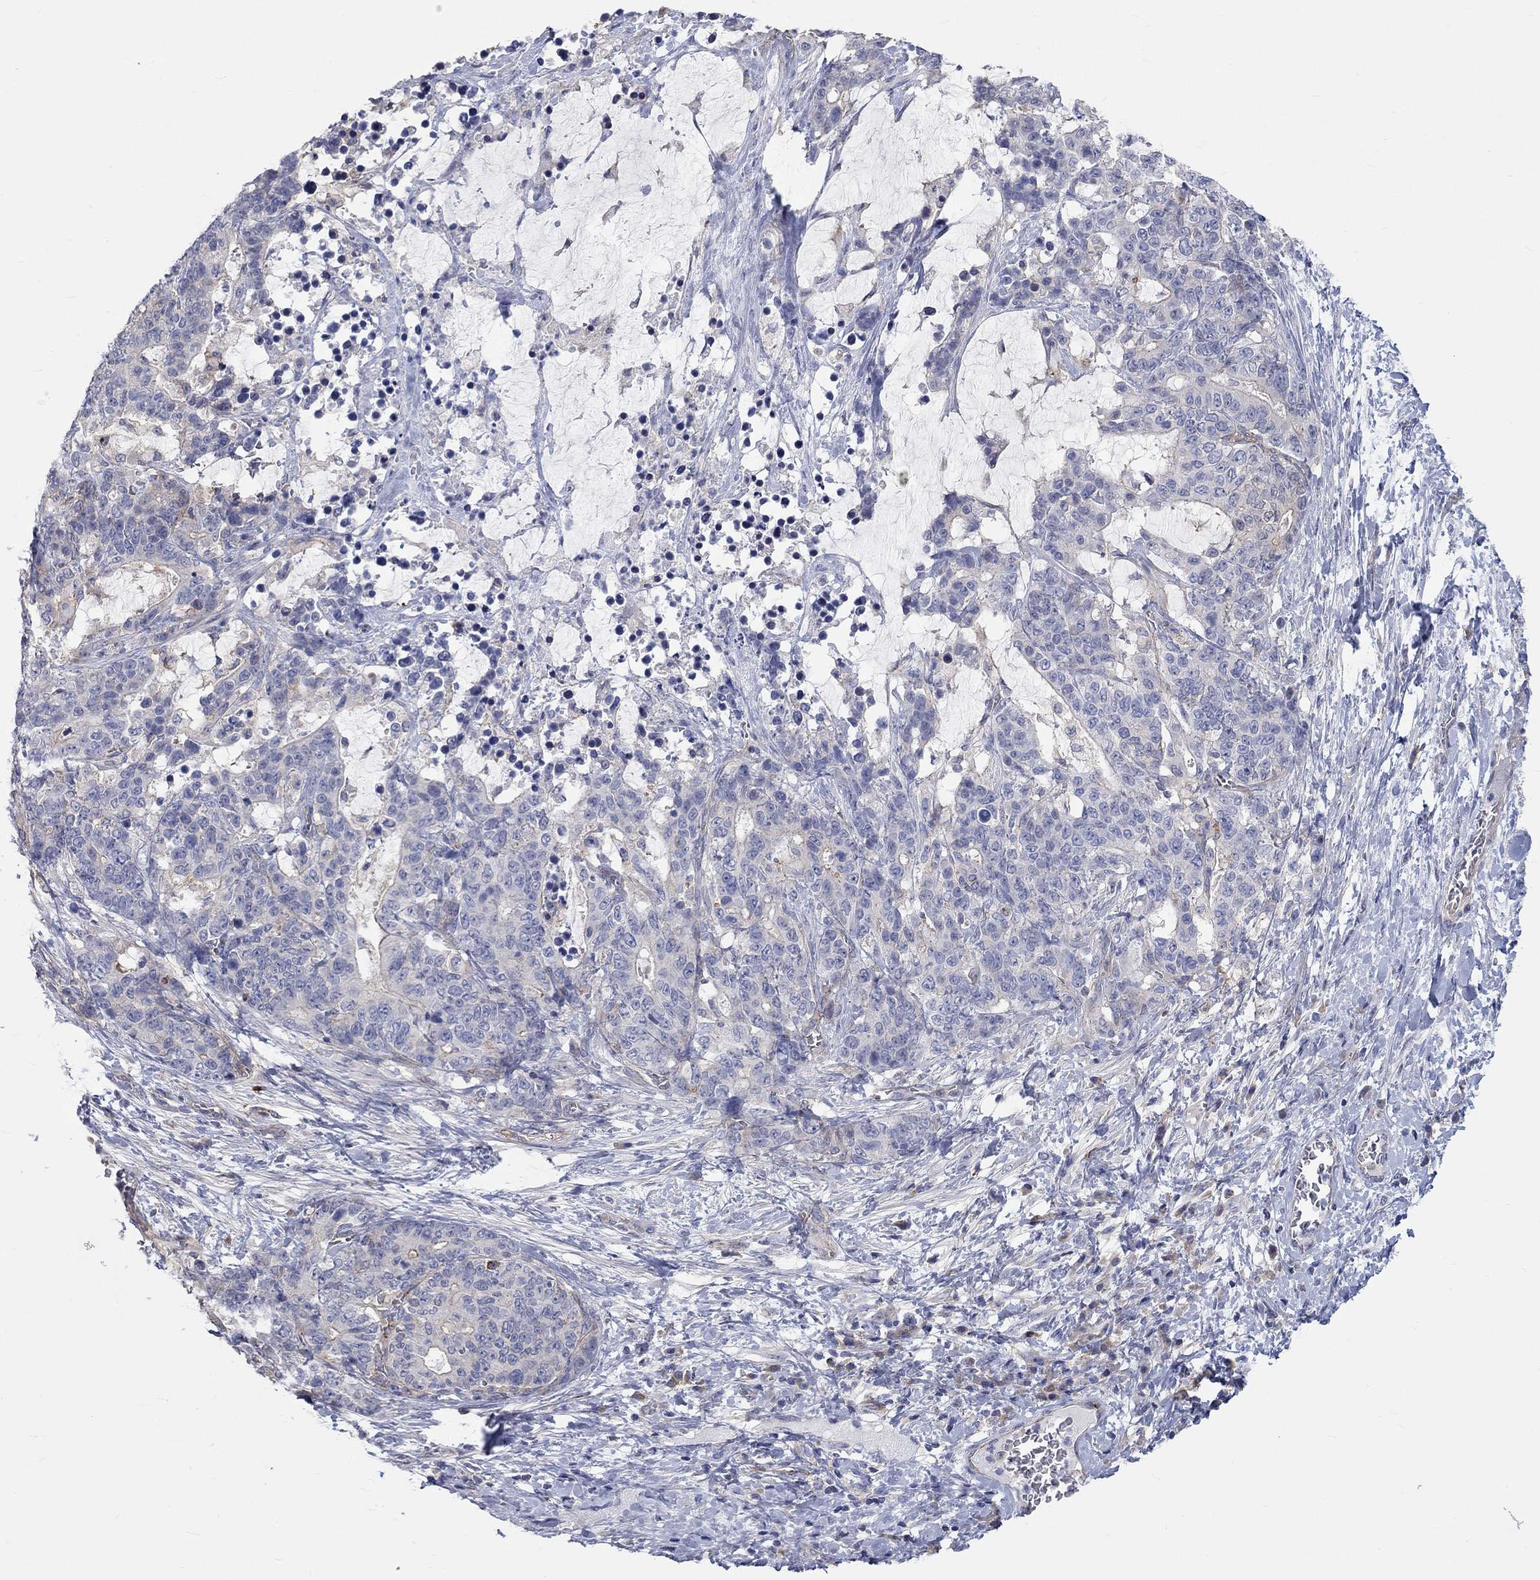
{"staining": {"intensity": "weak", "quantity": "<25%", "location": "cytoplasmic/membranous"}, "tissue": "stomach cancer", "cell_type": "Tumor cells", "image_type": "cancer", "snomed": [{"axis": "morphology", "description": "Normal tissue, NOS"}, {"axis": "morphology", "description": "Adenocarcinoma, NOS"}, {"axis": "topography", "description": "Stomach"}], "caption": "The image displays no staining of tumor cells in adenocarcinoma (stomach).", "gene": "PCDHGA10", "patient": {"sex": "female", "age": 64}}